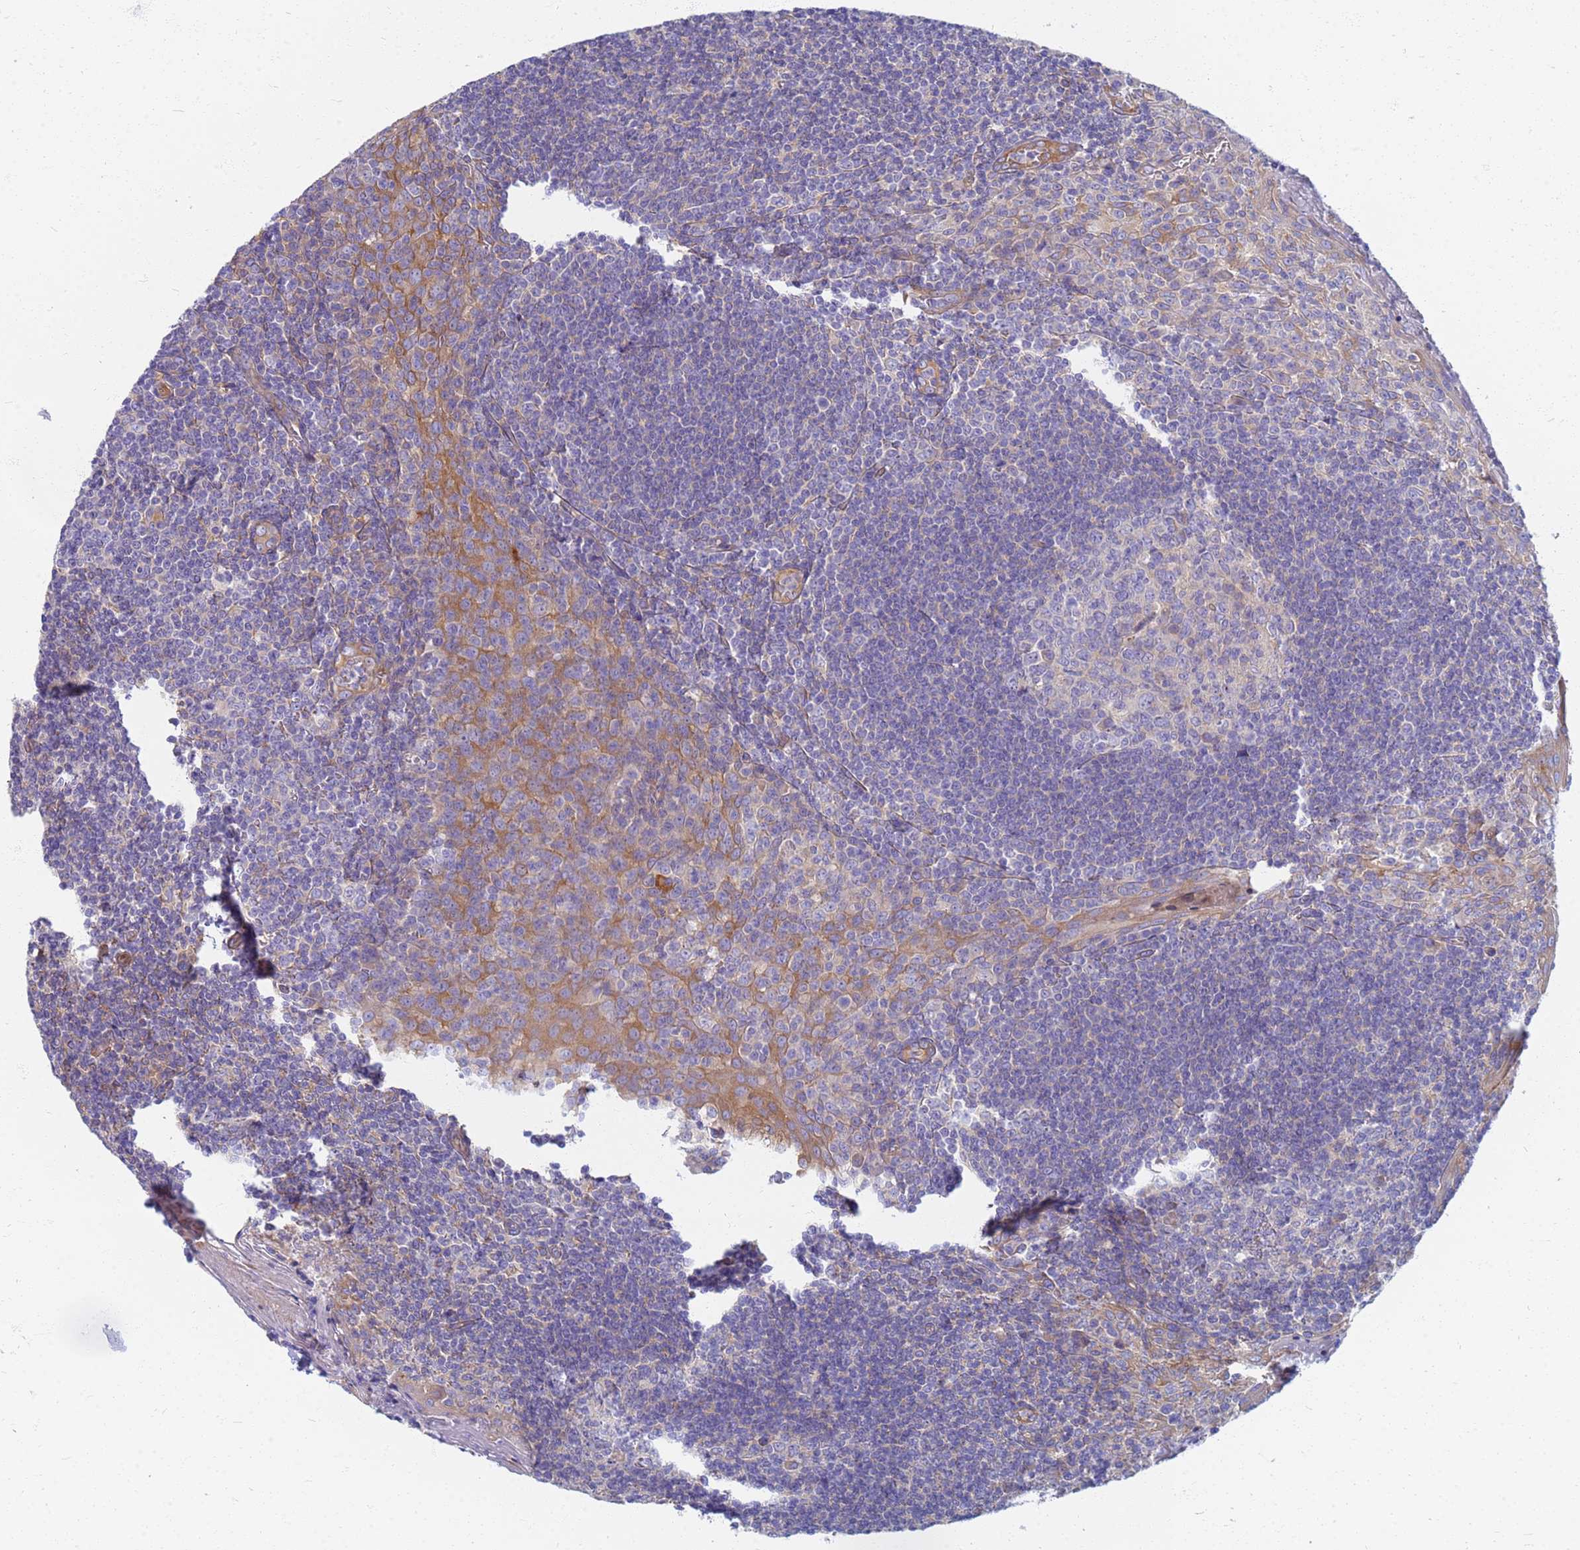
{"staining": {"intensity": "weak", "quantity": "25%-75%", "location": "cytoplasmic/membranous"}, "tissue": "tonsil", "cell_type": "Germinal center cells", "image_type": "normal", "snomed": [{"axis": "morphology", "description": "Normal tissue, NOS"}, {"axis": "topography", "description": "Tonsil"}], "caption": "Immunohistochemical staining of benign tonsil shows low levels of weak cytoplasmic/membranous expression in about 25%-75% of germinal center cells. Immunohistochemistry stains the protein in brown and the nuclei are stained blue.", "gene": "EEA1", "patient": {"sex": "male", "age": 27}}